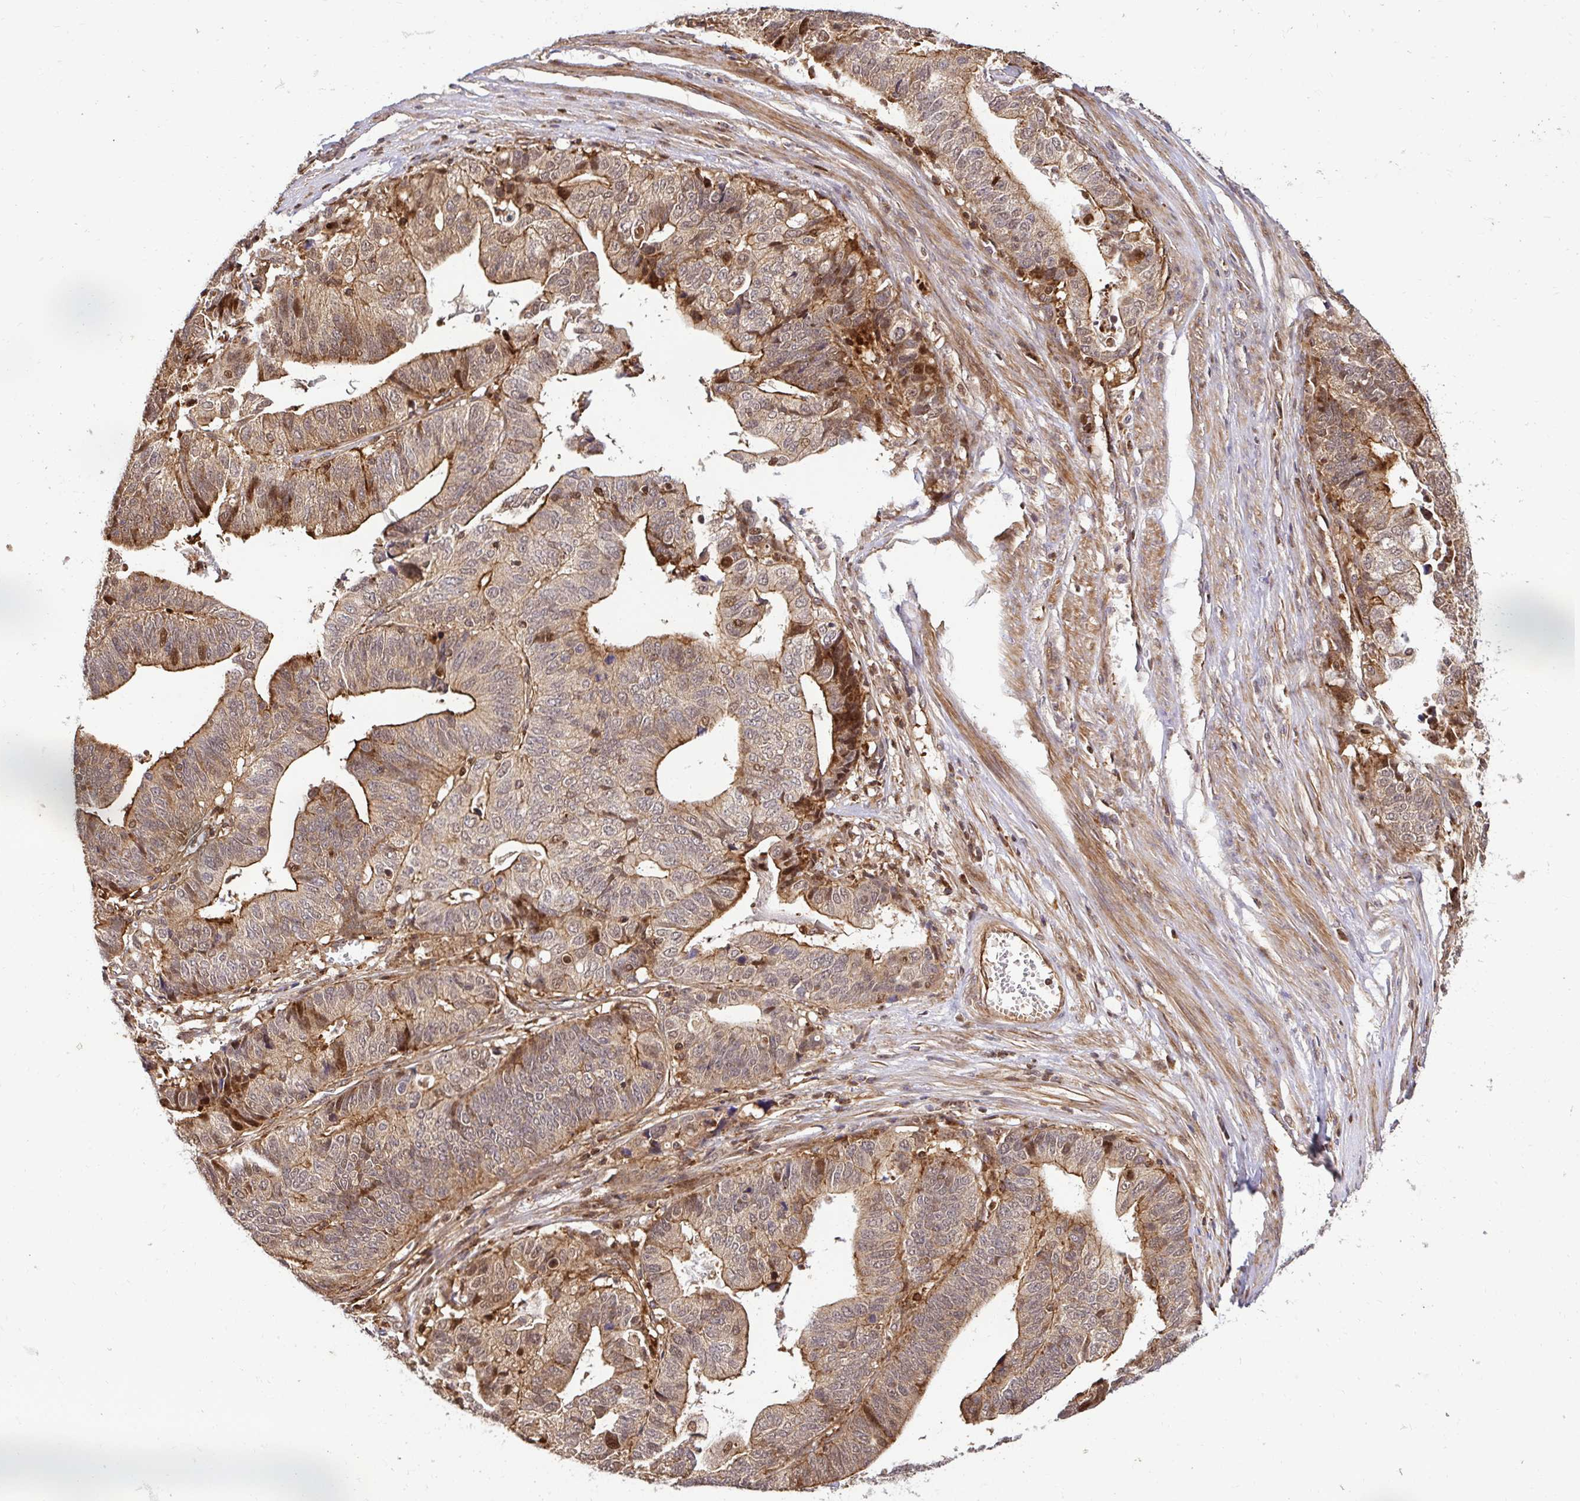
{"staining": {"intensity": "moderate", "quantity": "<25%", "location": "cytoplasmic/membranous,nuclear"}, "tissue": "stomach cancer", "cell_type": "Tumor cells", "image_type": "cancer", "snomed": [{"axis": "morphology", "description": "Adenocarcinoma, NOS"}, {"axis": "topography", "description": "Stomach, upper"}], "caption": "Immunohistochemical staining of human stomach cancer exhibits low levels of moderate cytoplasmic/membranous and nuclear positivity in about <25% of tumor cells. The protein of interest is shown in brown color, while the nuclei are stained blue.", "gene": "PSMA4", "patient": {"sex": "female", "age": 67}}